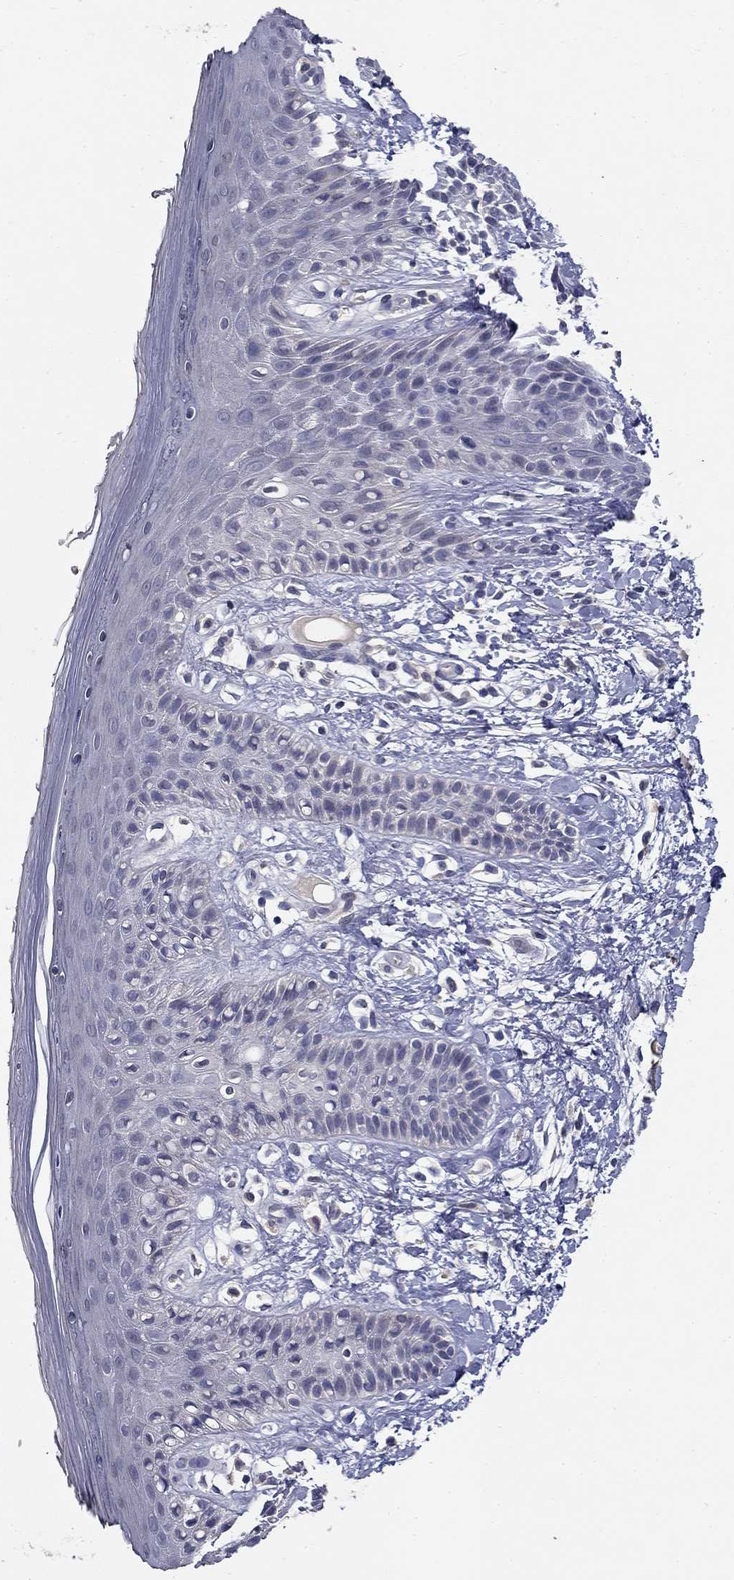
{"staining": {"intensity": "negative", "quantity": "none", "location": "none"}, "tissue": "skin", "cell_type": "Epidermal cells", "image_type": "normal", "snomed": [{"axis": "morphology", "description": "Normal tissue, NOS"}, {"axis": "topography", "description": "Anal"}], "caption": "DAB immunohistochemical staining of benign human skin shows no significant expression in epidermal cells.", "gene": "CD274", "patient": {"sex": "male", "age": 36}}